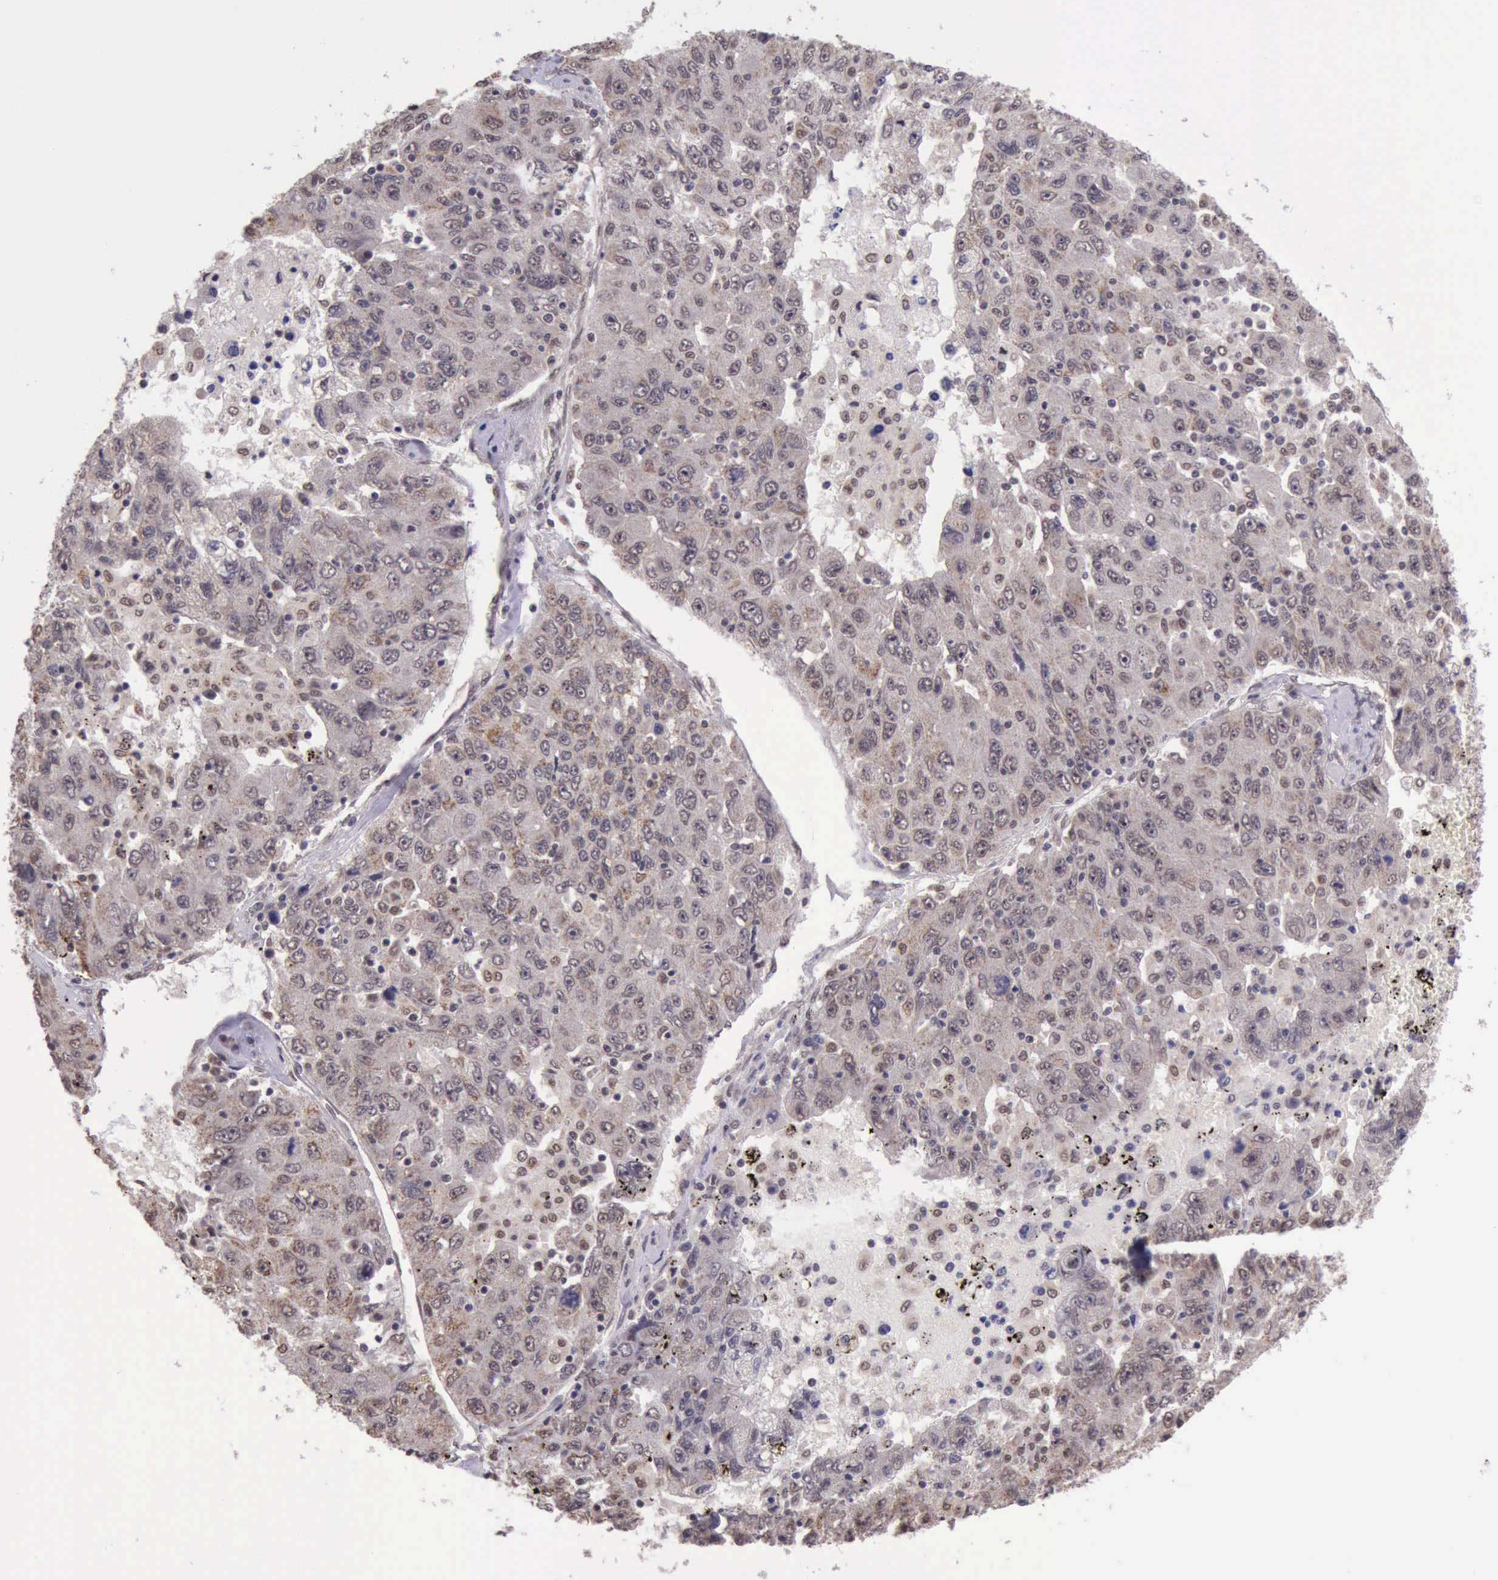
{"staining": {"intensity": "weak", "quantity": ">75%", "location": "cytoplasmic/membranous"}, "tissue": "liver cancer", "cell_type": "Tumor cells", "image_type": "cancer", "snomed": [{"axis": "morphology", "description": "Carcinoma, Hepatocellular, NOS"}, {"axis": "topography", "description": "Liver"}], "caption": "Immunohistochemistry of human liver cancer (hepatocellular carcinoma) shows low levels of weak cytoplasmic/membranous positivity in approximately >75% of tumor cells.", "gene": "PRPF39", "patient": {"sex": "male", "age": 49}}